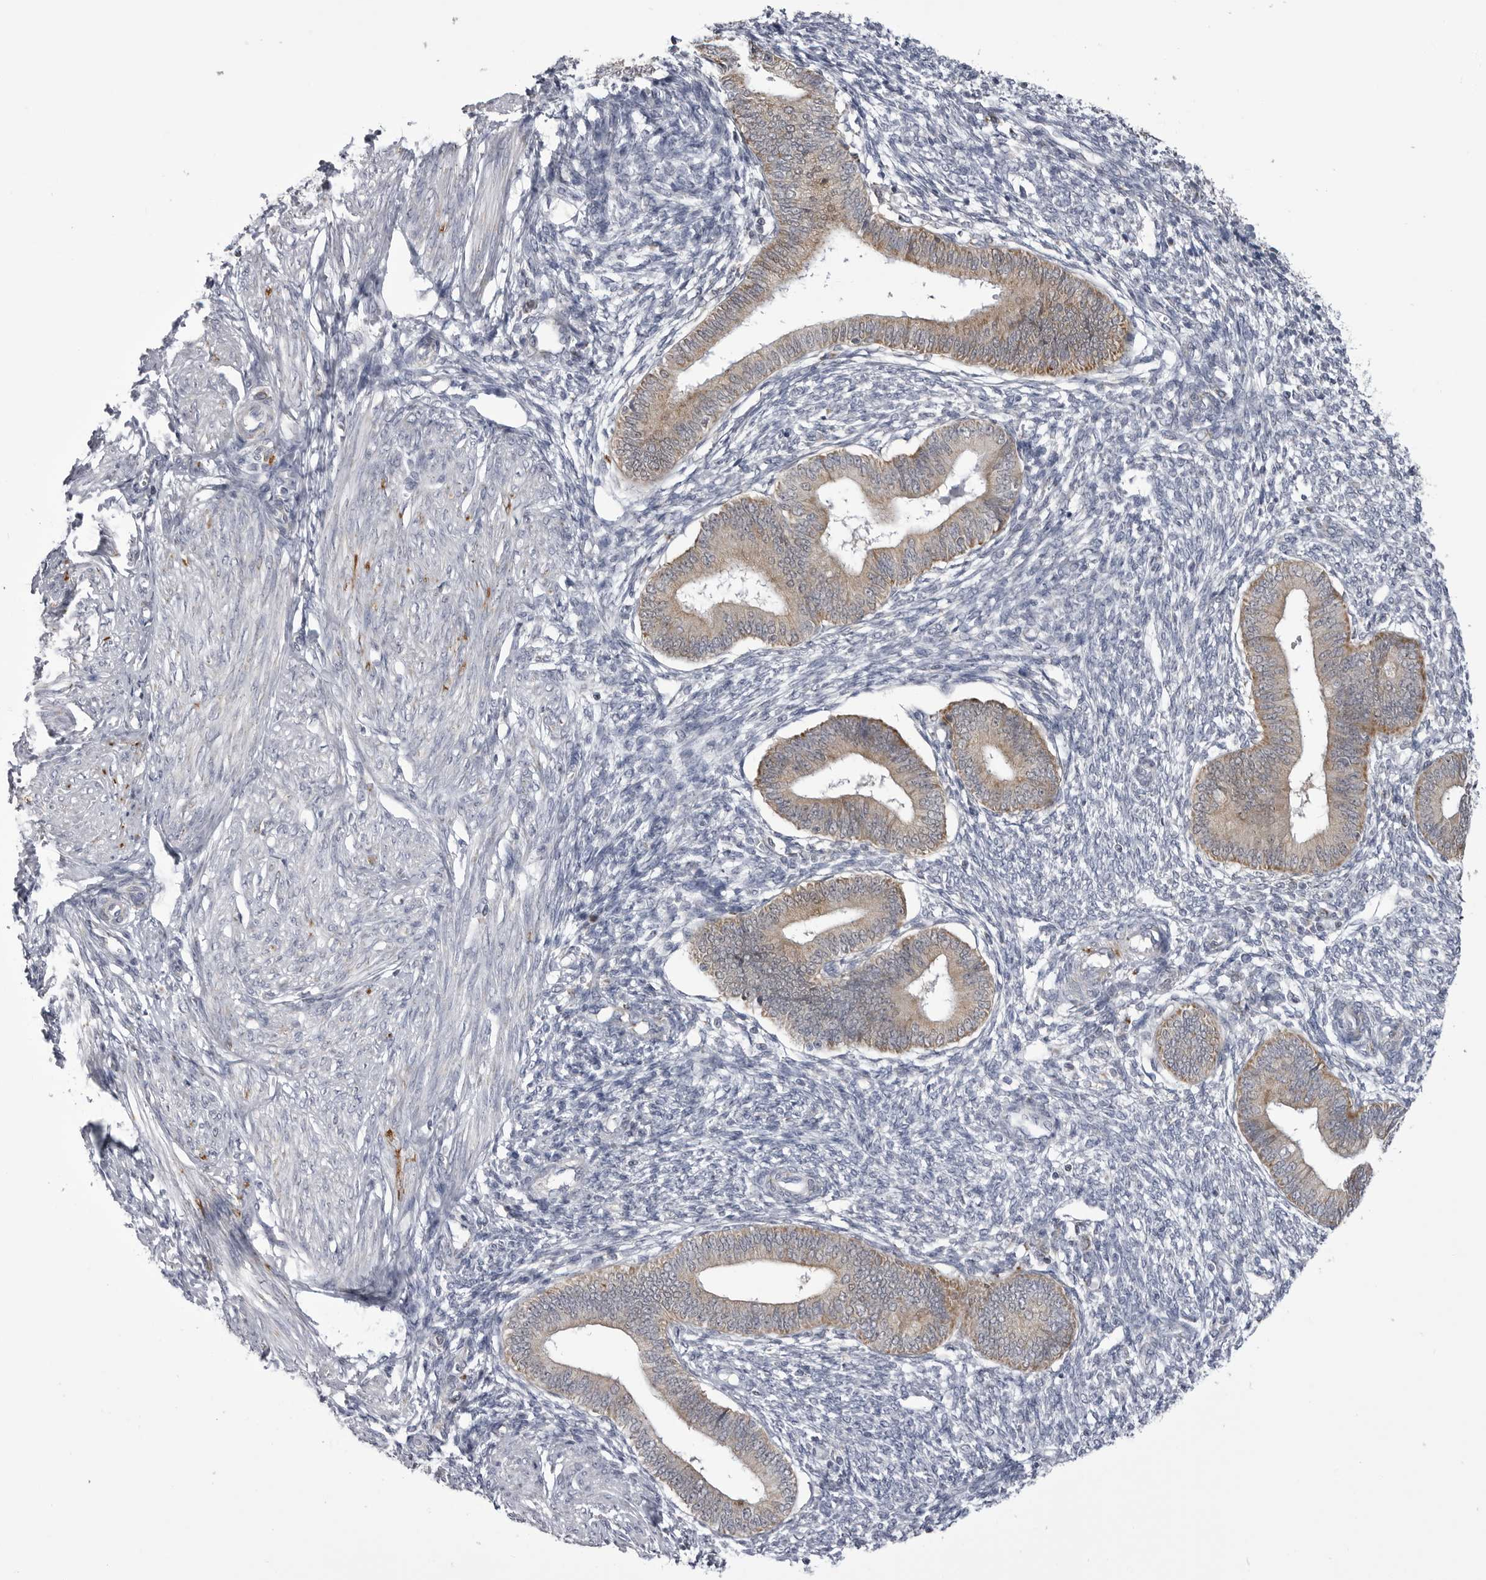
{"staining": {"intensity": "negative", "quantity": "none", "location": "none"}, "tissue": "endometrium", "cell_type": "Cells in endometrial stroma", "image_type": "normal", "snomed": [{"axis": "morphology", "description": "Normal tissue, NOS"}, {"axis": "topography", "description": "Endometrium"}], "caption": "Cells in endometrial stroma are negative for protein expression in normal human endometrium. (Brightfield microscopy of DAB IHC at high magnification).", "gene": "FH", "patient": {"sex": "female", "age": 46}}